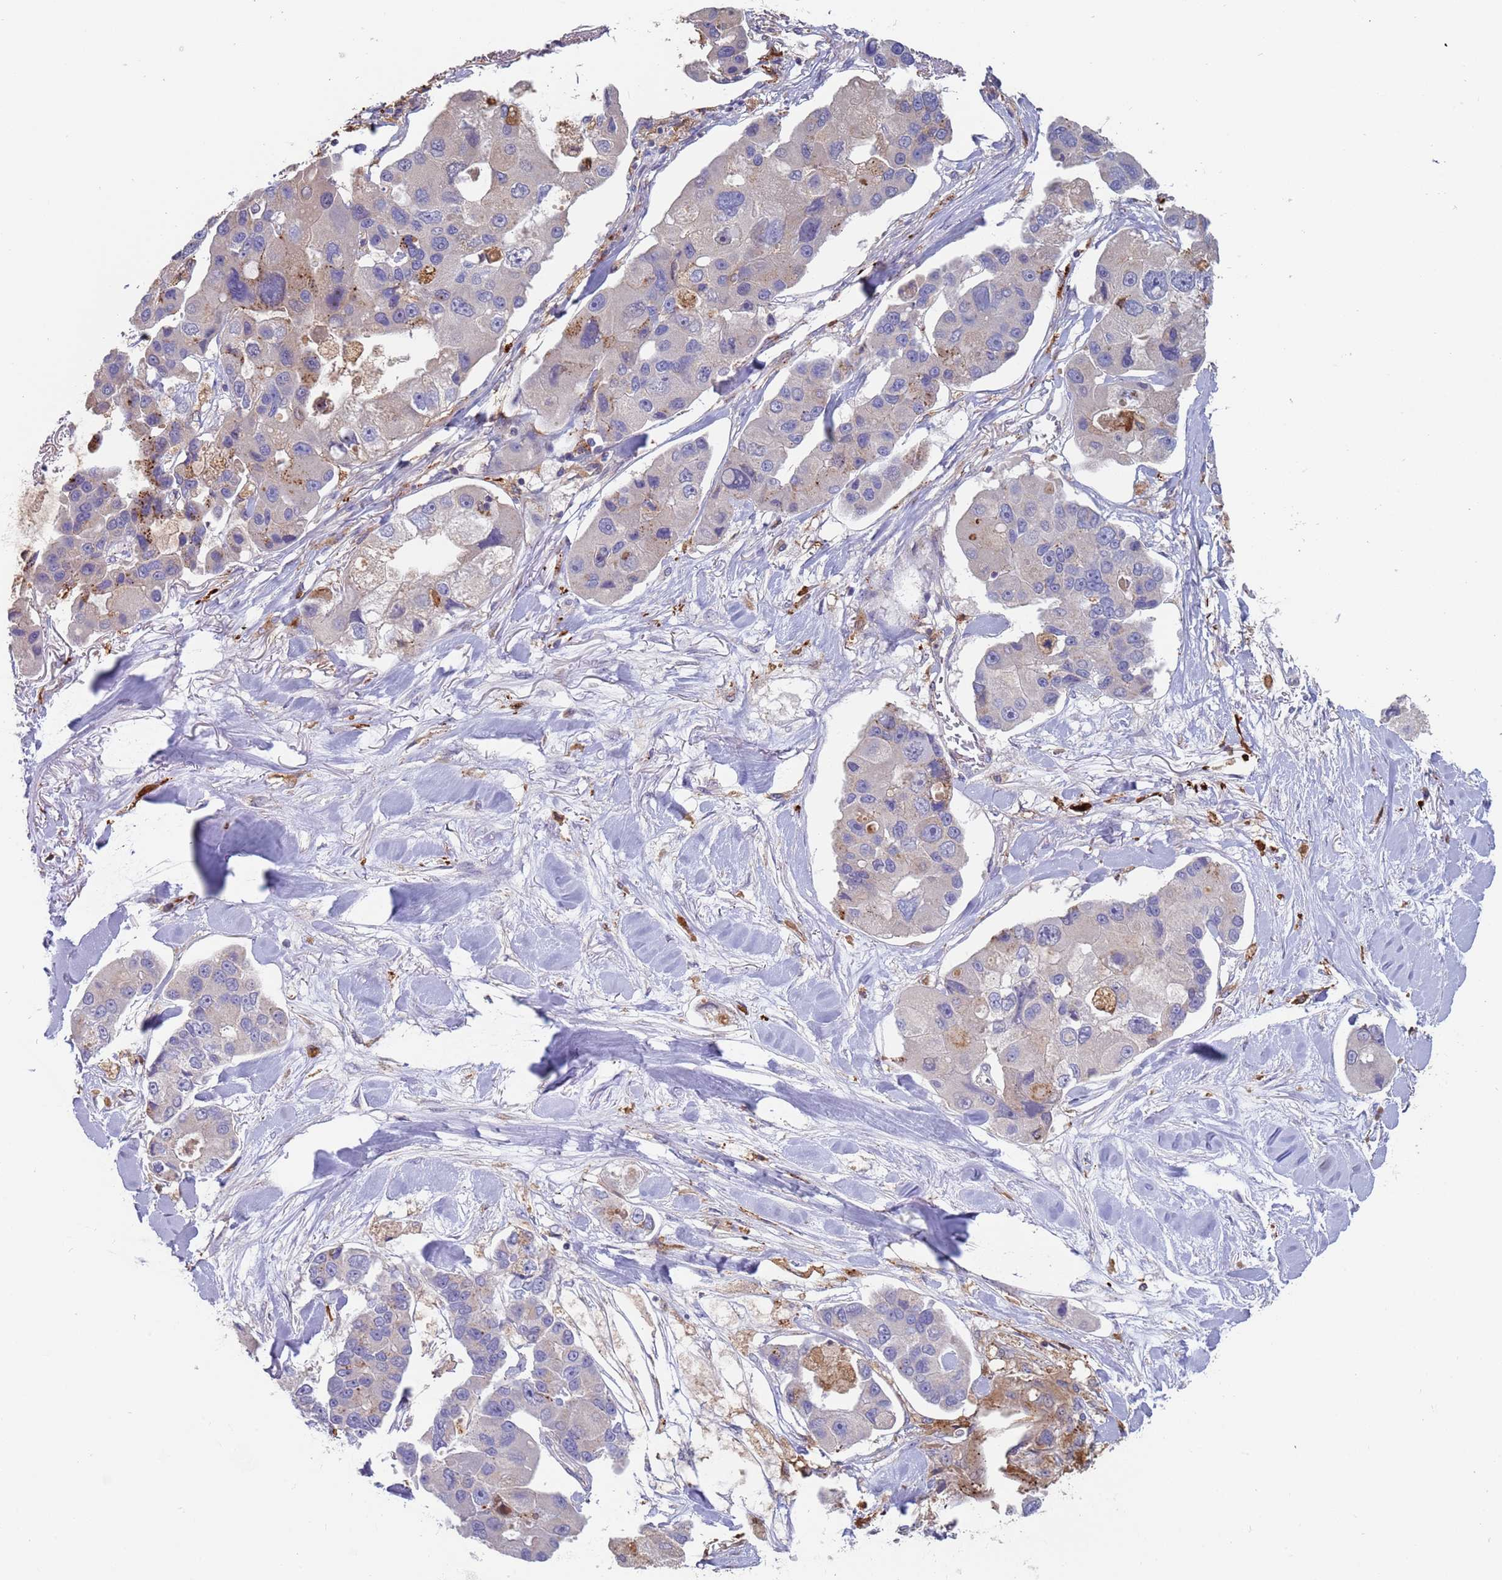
{"staining": {"intensity": "negative", "quantity": "none", "location": "none"}, "tissue": "lung cancer", "cell_type": "Tumor cells", "image_type": "cancer", "snomed": [{"axis": "morphology", "description": "Adenocarcinoma, NOS"}, {"axis": "topography", "description": "Lung"}], "caption": "Tumor cells are negative for brown protein staining in lung cancer (adenocarcinoma). The staining is performed using DAB brown chromogen with nuclei counter-stained in using hematoxylin.", "gene": "MALRD1", "patient": {"sex": "female", "age": 54}}